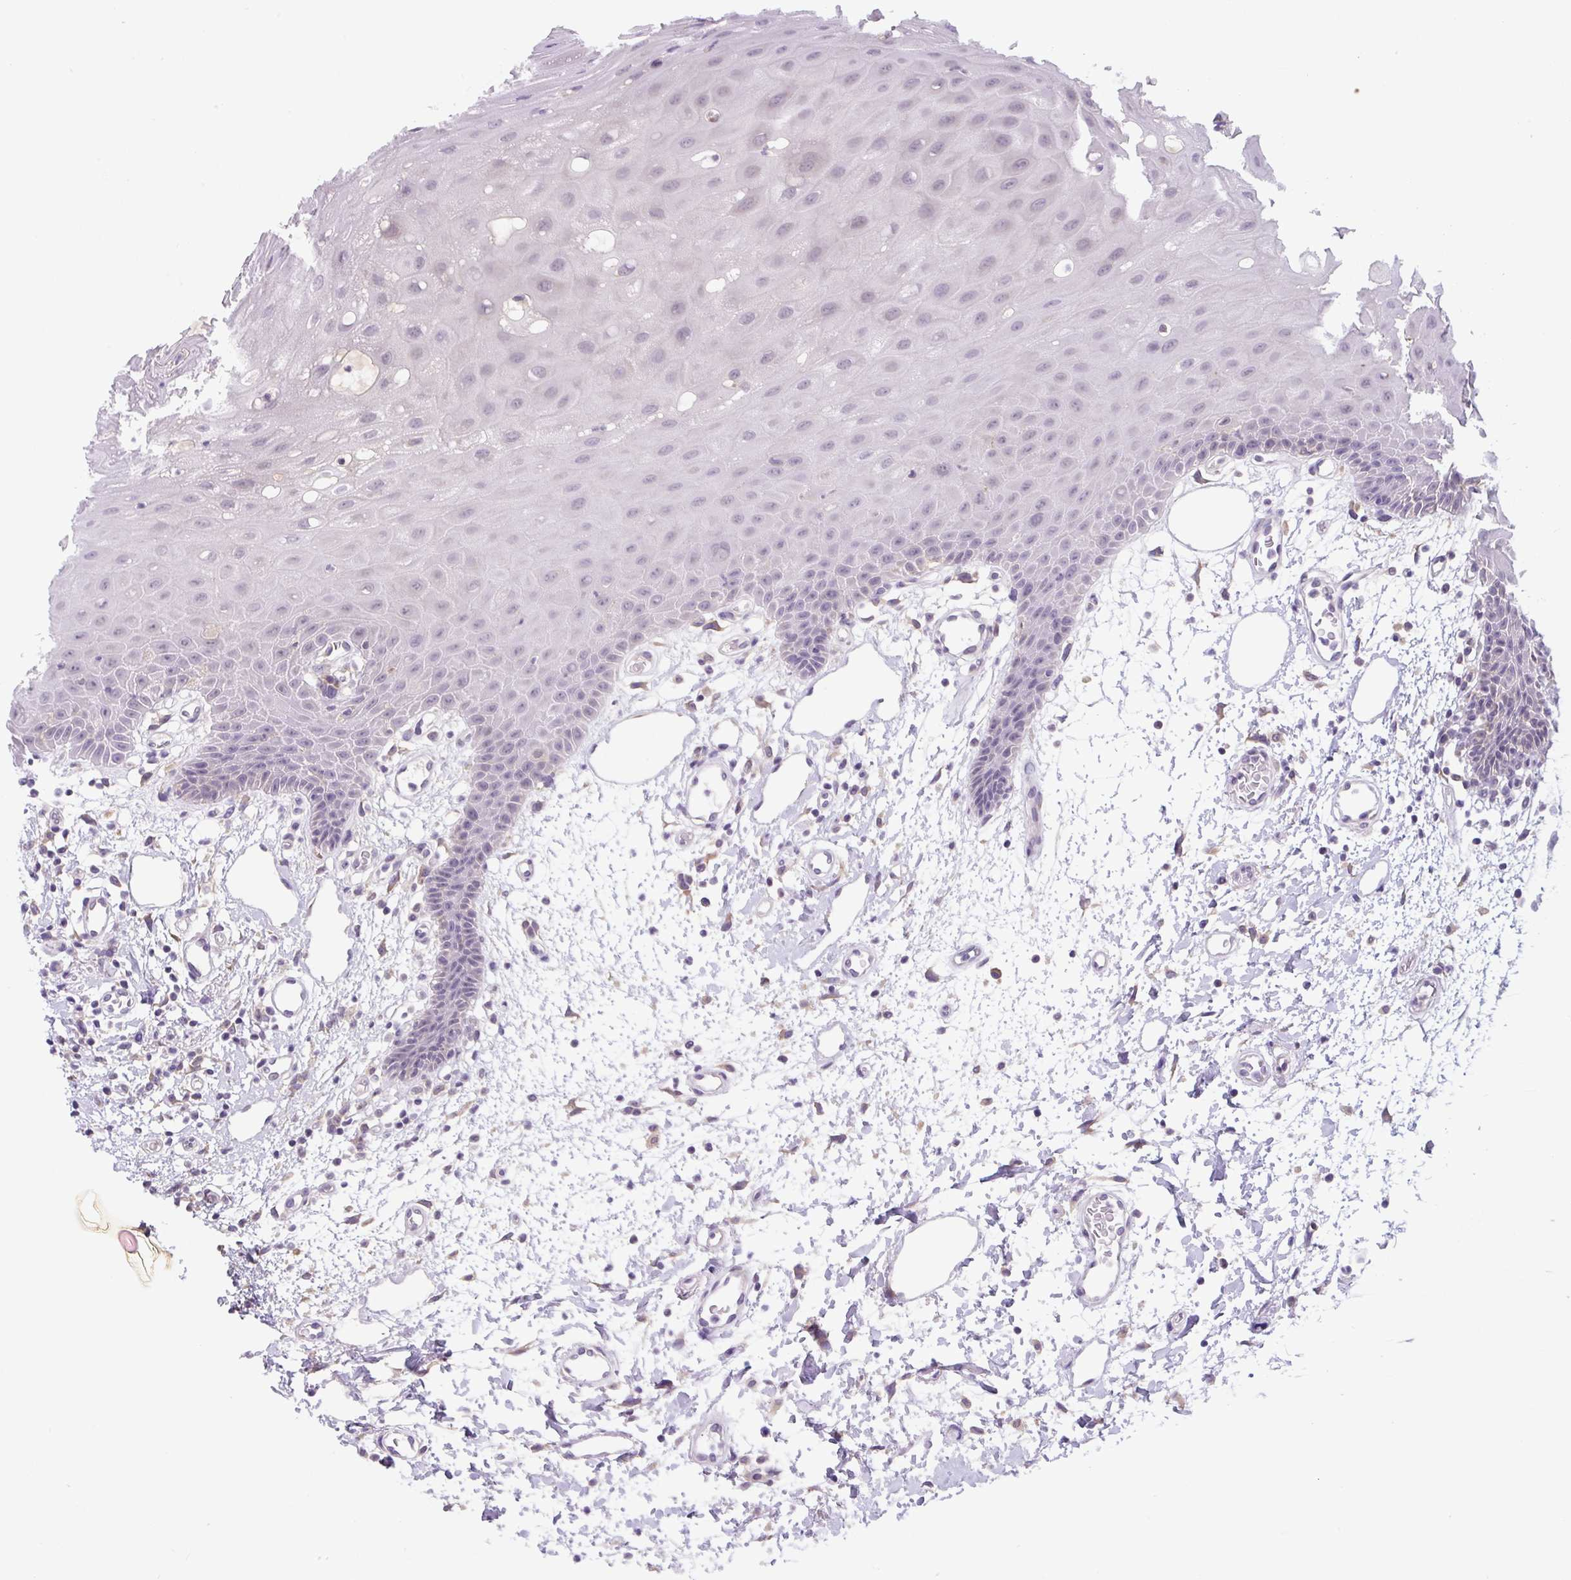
{"staining": {"intensity": "negative", "quantity": "none", "location": "none"}, "tissue": "oral mucosa", "cell_type": "Squamous epithelial cells", "image_type": "normal", "snomed": [{"axis": "morphology", "description": "Normal tissue, NOS"}, {"axis": "topography", "description": "Oral tissue"}], "caption": "Immunohistochemical staining of normal human oral mucosa displays no significant positivity in squamous epithelial cells. (Stains: DAB (3,3'-diaminobenzidine) IHC with hematoxylin counter stain, Microscopy: brightfield microscopy at high magnification).", "gene": "FZD5", "patient": {"sex": "female", "age": 59}}